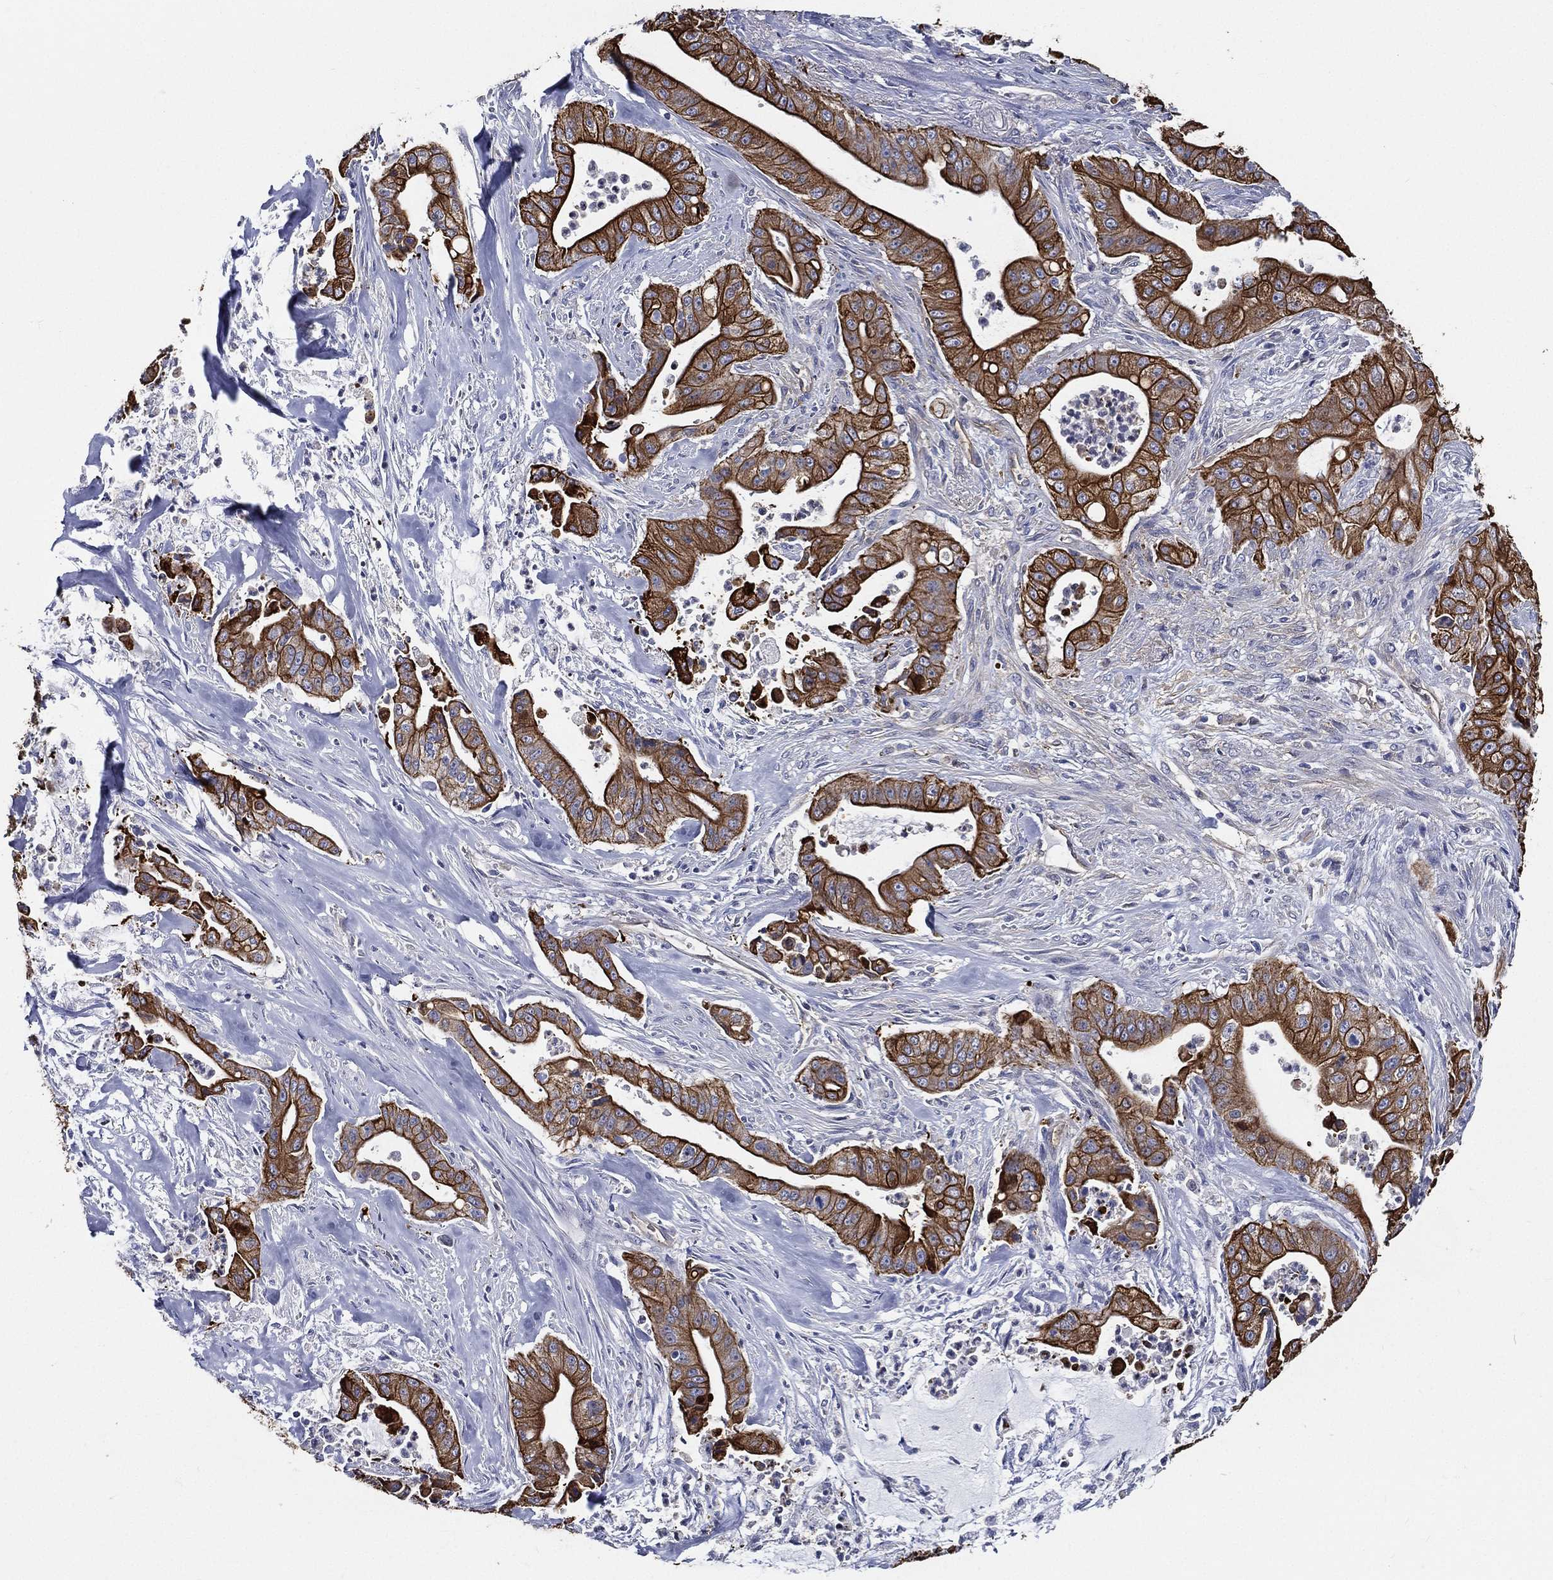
{"staining": {"intensity": "strong", "quantity": ">75%", "location": "cytoplasmic/membranous"}, "tissue": "pancreatic cancer", "cell_type": "Tumor cells", "image_type": "cancer", "snomed": [{"axis": "morphology", "description": "Normal tissue, NOS"}, {"axis": "morphology", "description": "Inflammation, NOS"}, {"axis": "morphology", "description": "Adenocarcinoma, NOS"}, {"axis": "topography", "description": "Pancreas"}], "caption": "High-magnification brightfield microscopy of adenocarcinoma (pancreatic) stained with DAB (3,3'-diaminobenzidine) (brown) and counterstained with hematoxylin (blue). tumor cells exhibit strong cytoplasmic/membranous expression is identified in approximately>75% of cells.", "gene": "NEDD9", "patient": {"sex": "male", "age": 57}}